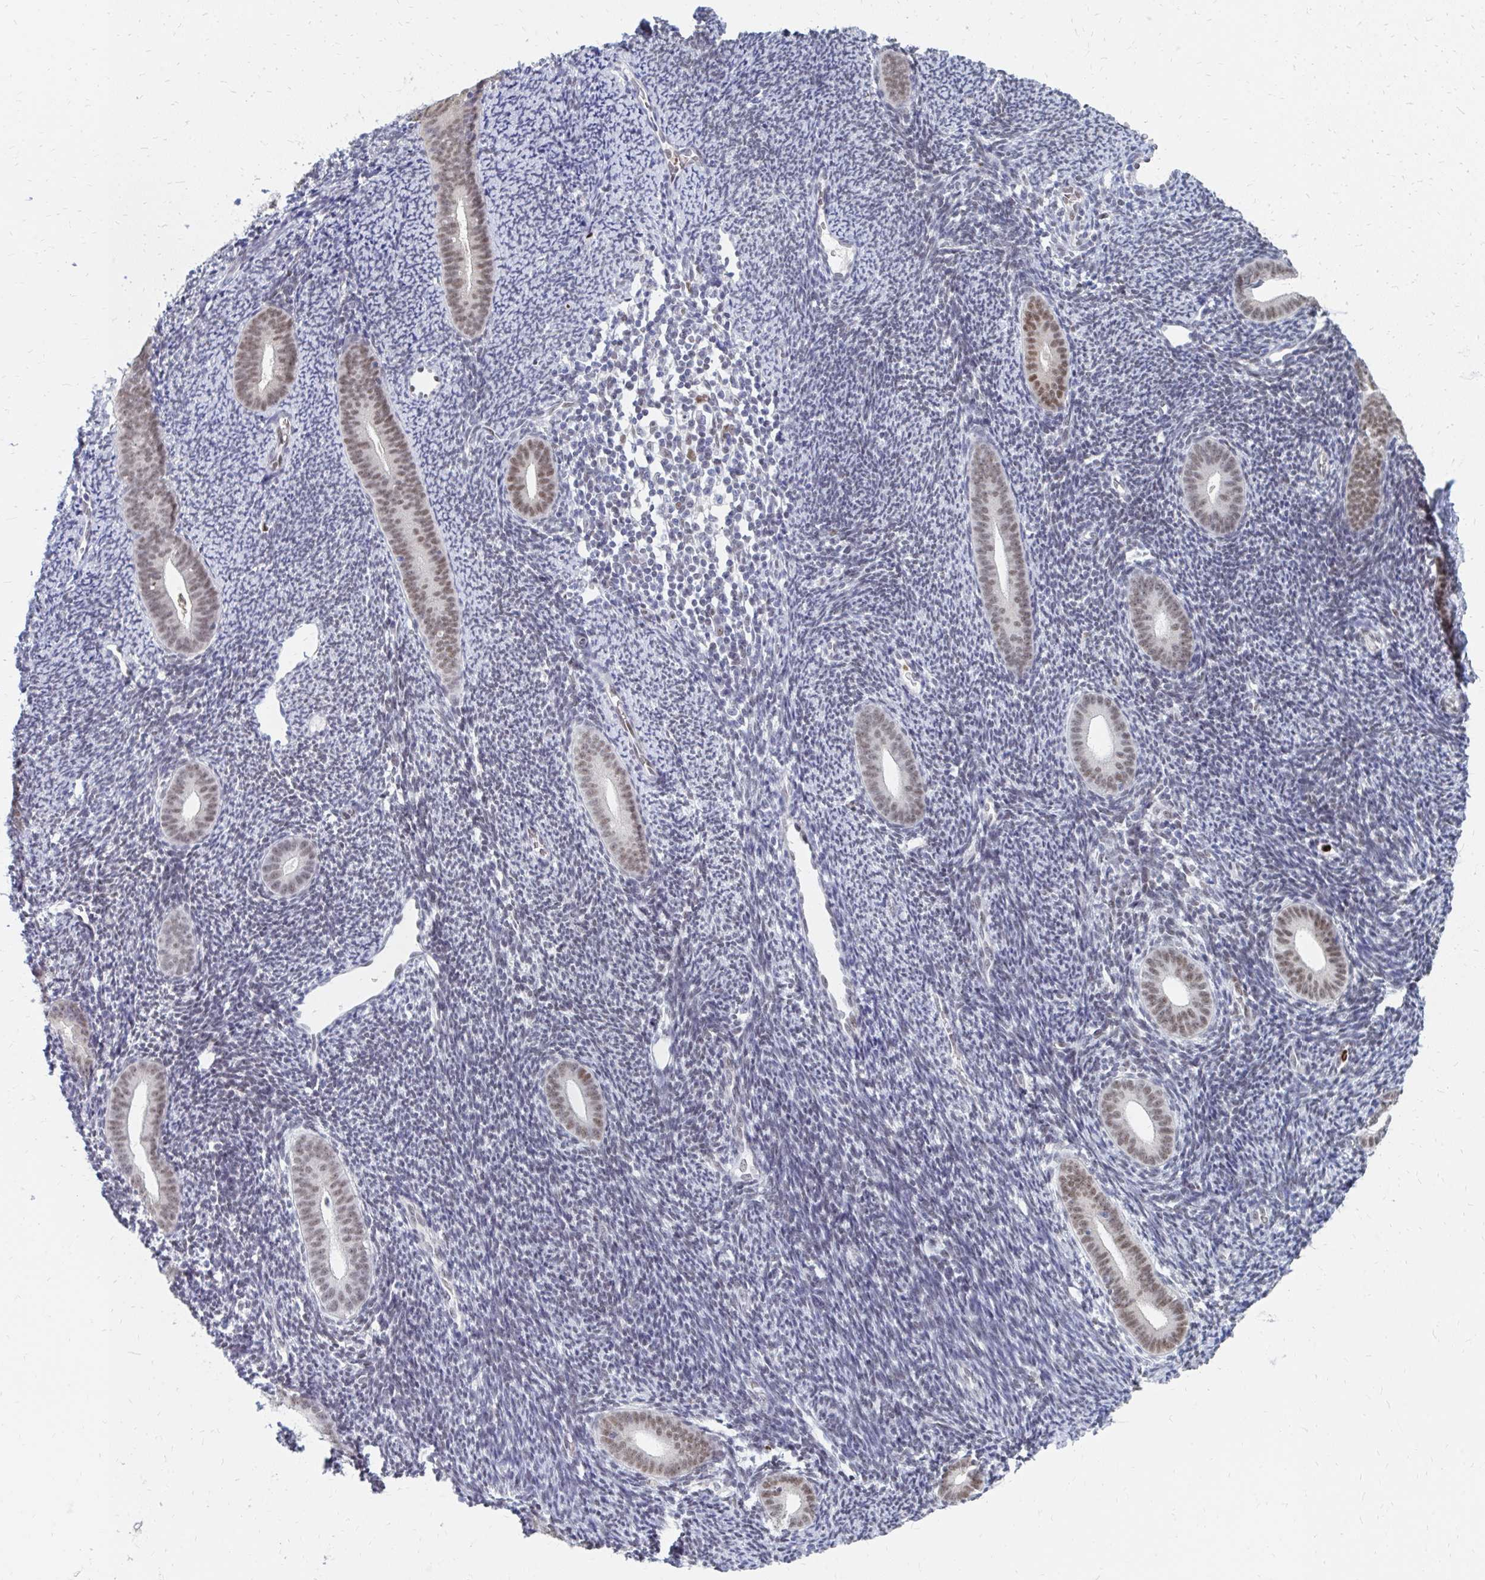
{"staining": {"intensity": "negative", "quantity": "none", "location": "none"}, "tissue": "endometrium", "cell_type": "Cells in endometrial stroma", "image_type": "normal", "snomed": [{"axis": "morphology", "description": "Normal tissue, NOS"}, {"axis": "topography", "description": "Endometrium"}], "caption": "This is an immunohistochemistry (IHC) image of normal human endometrium. There is no staining in cells in endometrial stroma.", "gene": "PLK3", "patient": {"sex": "female", "age": 39}}